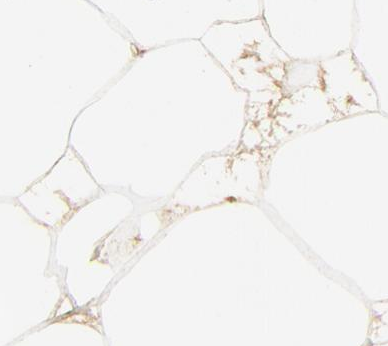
{"staining": {"intensity": "weak", "quantity": ">75%", "location": "cytoplasmic/membranous"}, "tissue": "adipose tissue", "cell_type": "Adipocytes", "image_type": "normal", "snomed": [{"axis": "morphology", "description": "Normal tissue, NOS"}, {"axis": "morphology", "description": "Duct carcinoma"}, {"axis": "topography", "description": "Breast"}, {"axis": "topography", "description": "Adipose tissue"}], "caption": "This is an image of immunohistochemistry staining of benign adipose tissue, which shows weak staining in the cytoplasmic/membranous of adipocytes.", "gene": "STON2", "patient": {"sex": "female", "age": 37}}